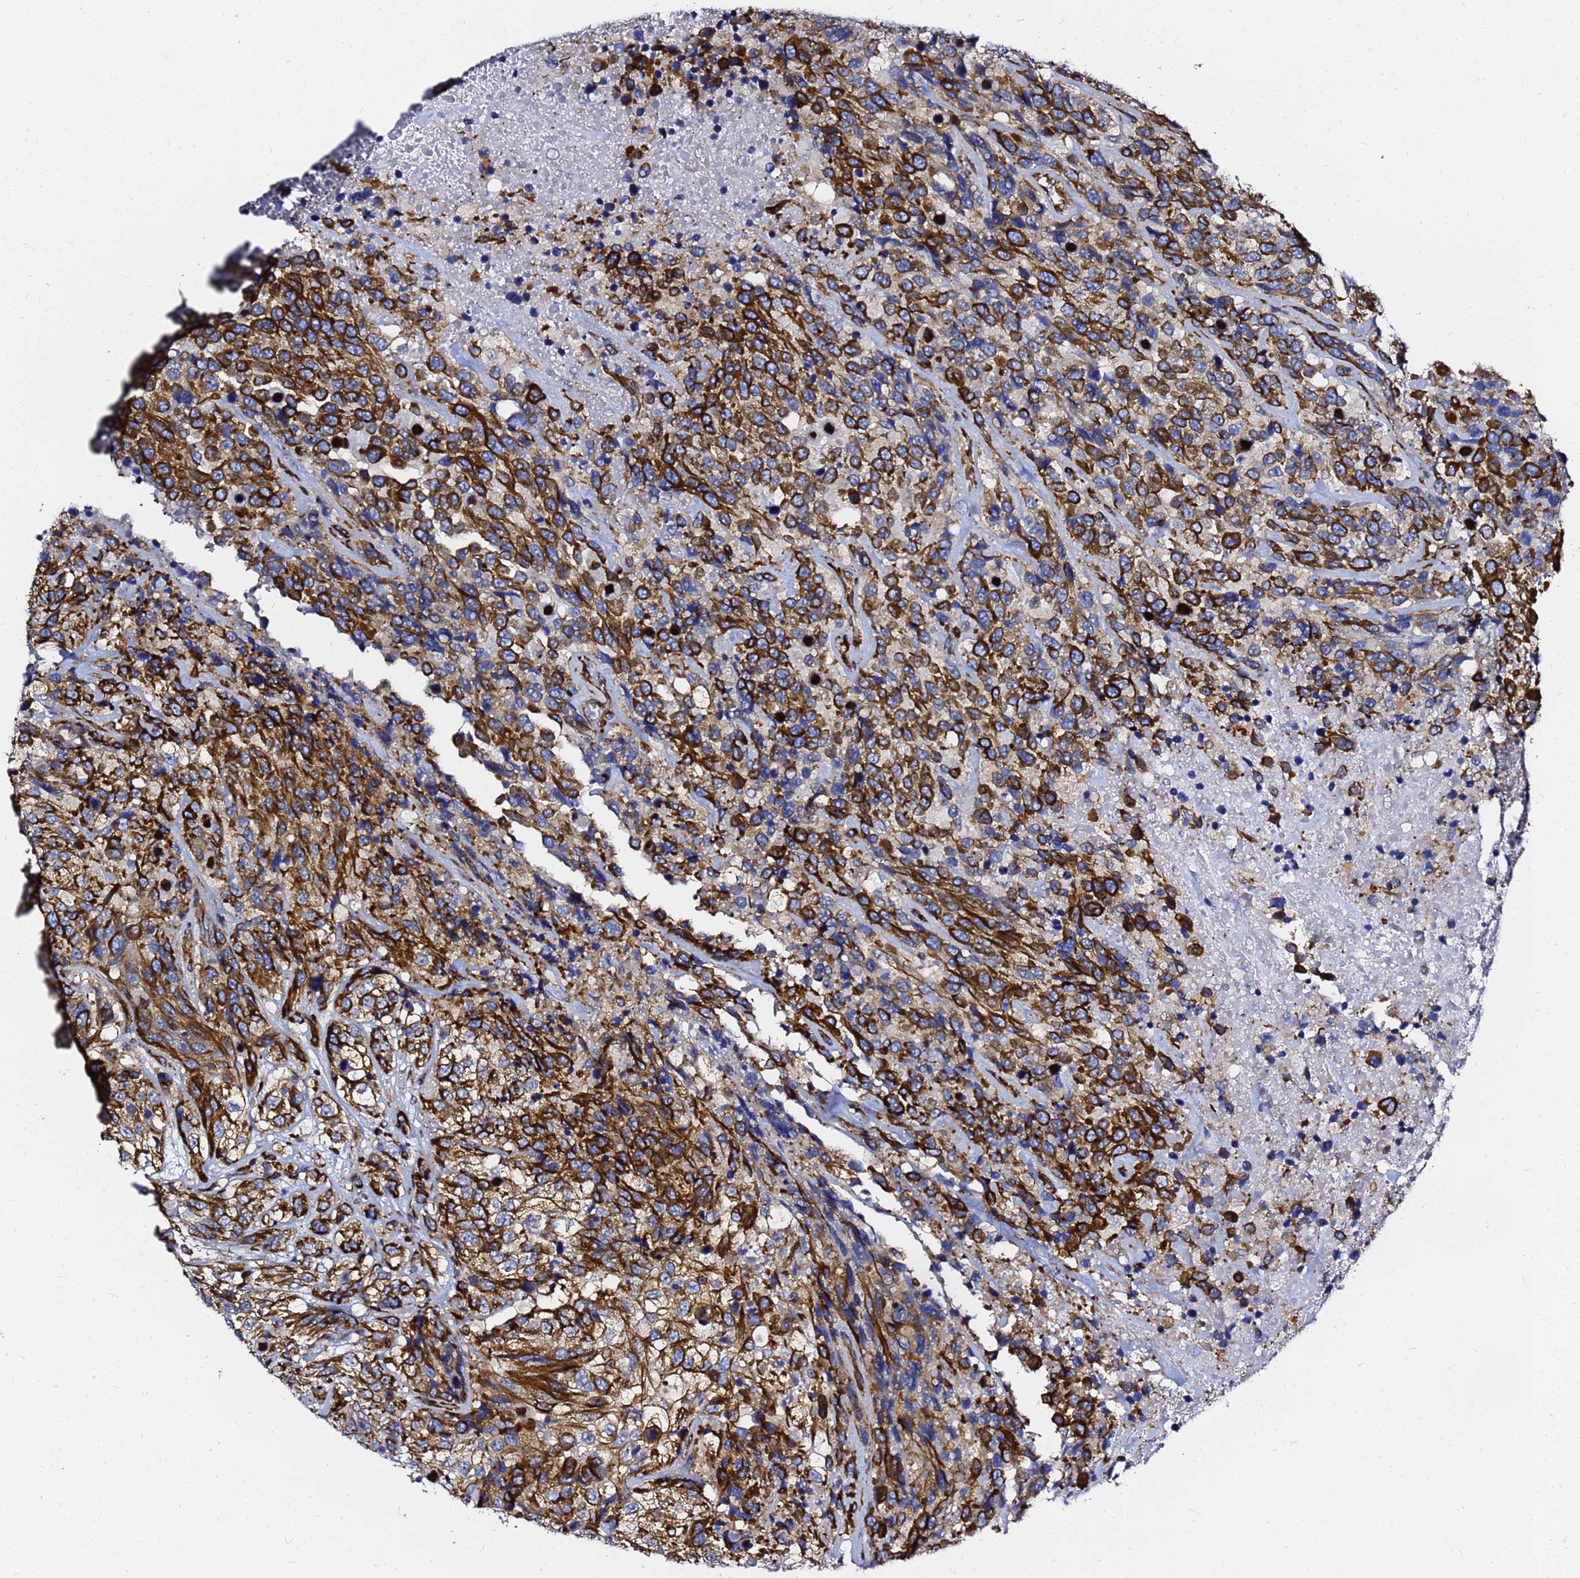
{"staining": {"intensity": "strong", "quantity": ">75%", "location": "cytoplasmic/membranous"}, "tissue": "urothelial cancer", "cell_type": "Tumor cells", "image_type": "cancer", "snomed": [{"axis": "morphology", "description": "Urothelial carcinoma, High grade"}, {"axis": "topography", "description": "Urinary bladder"}], "caption": "There is high levels of strong cytoplasmic/membranous staining in tumor cells of urothelial carcinoma (high-grade), as demonstrated by immunohistochemical staining (brown color).", "gene": "TUBA8", "patient": {"sex": "male", "age": 56}}